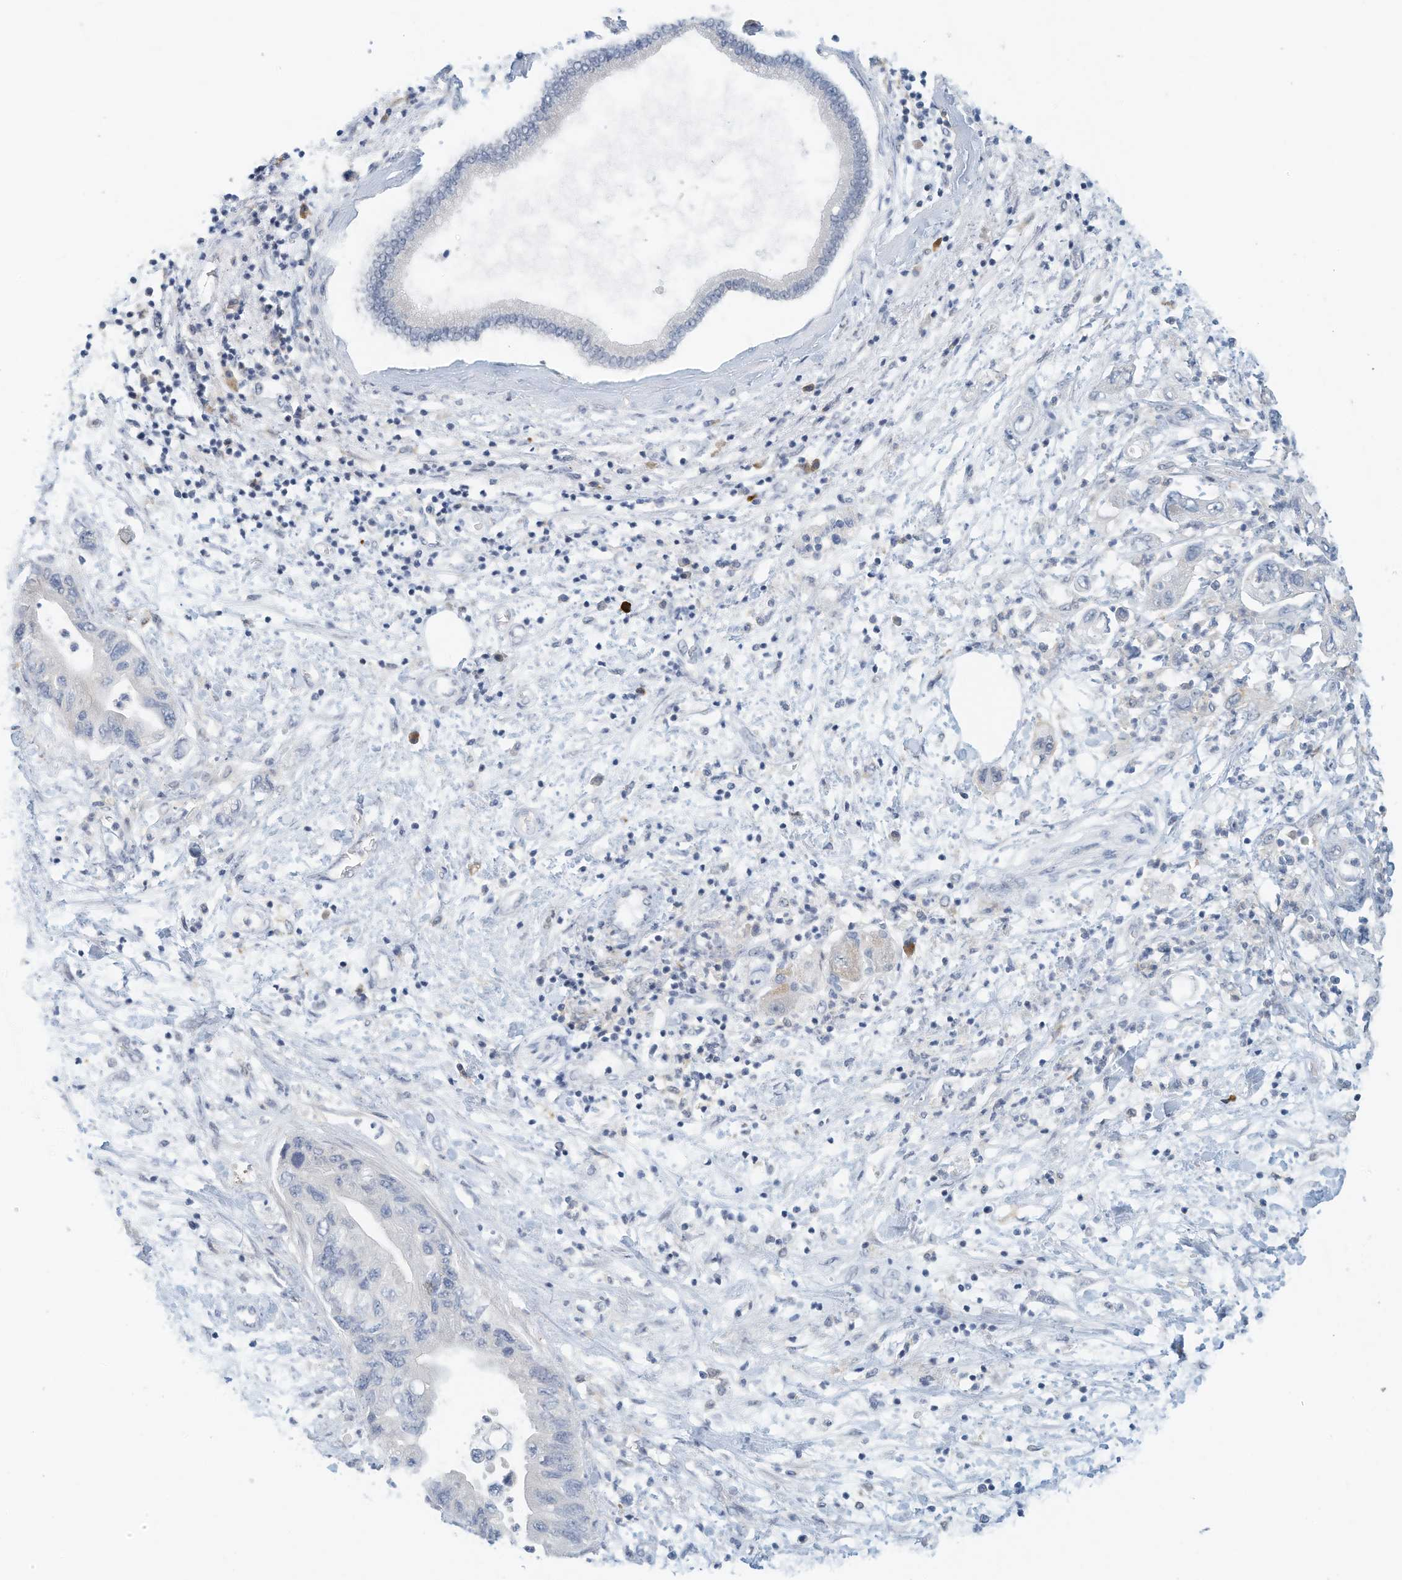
{"staining": {"intensity": "negative", "quantity": "none", "location": "none"}, "tissue": "pancreatic cancer", "cell_type": "Tumor cells", "image_type": "cancer", "snomed": [{"axis": "morphology", "description": "Adenocarcinoma, NOS"}, {"axis": "topography", "description": "Pancreas"}], "caption": "There is no significant expression in tumor cells of pancreatic cancer (adenocarcinoma).", "gene": "MICAL1", "patient": {"sex": "female", "age": 73}}